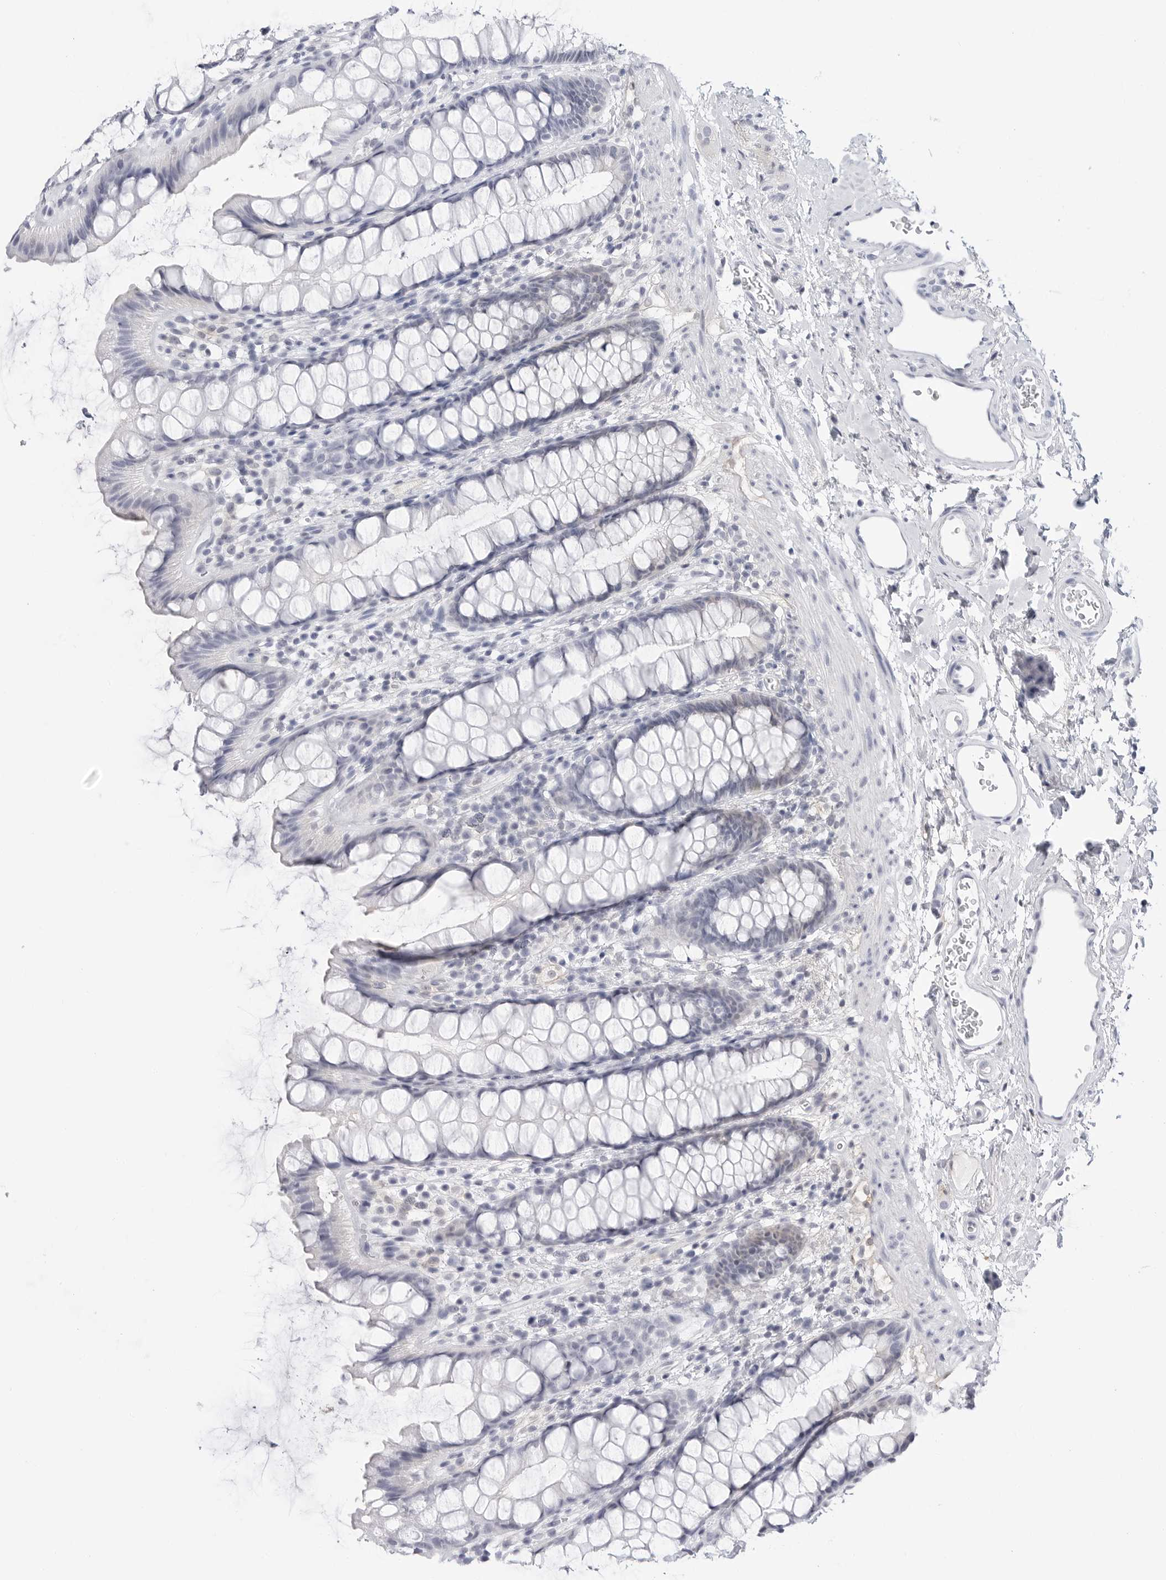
{"staining": {"intensity": "negative", "quantity": "none", "location": "none"}, "tissue": "rectum", "cell_type": "Glandular cells", "image_type": "normal", "snomed": [{"axis": "morphology", "description": "Normal tissue, NOS"}, {"axis": "topography", "description": "Rectum"}], "caption": "This is an IHC photomicrograph of normal rectum. There is no expression in glandular cells.", "gene": "SLC19A1", "patient": {"sex": "female", "age": 65}}